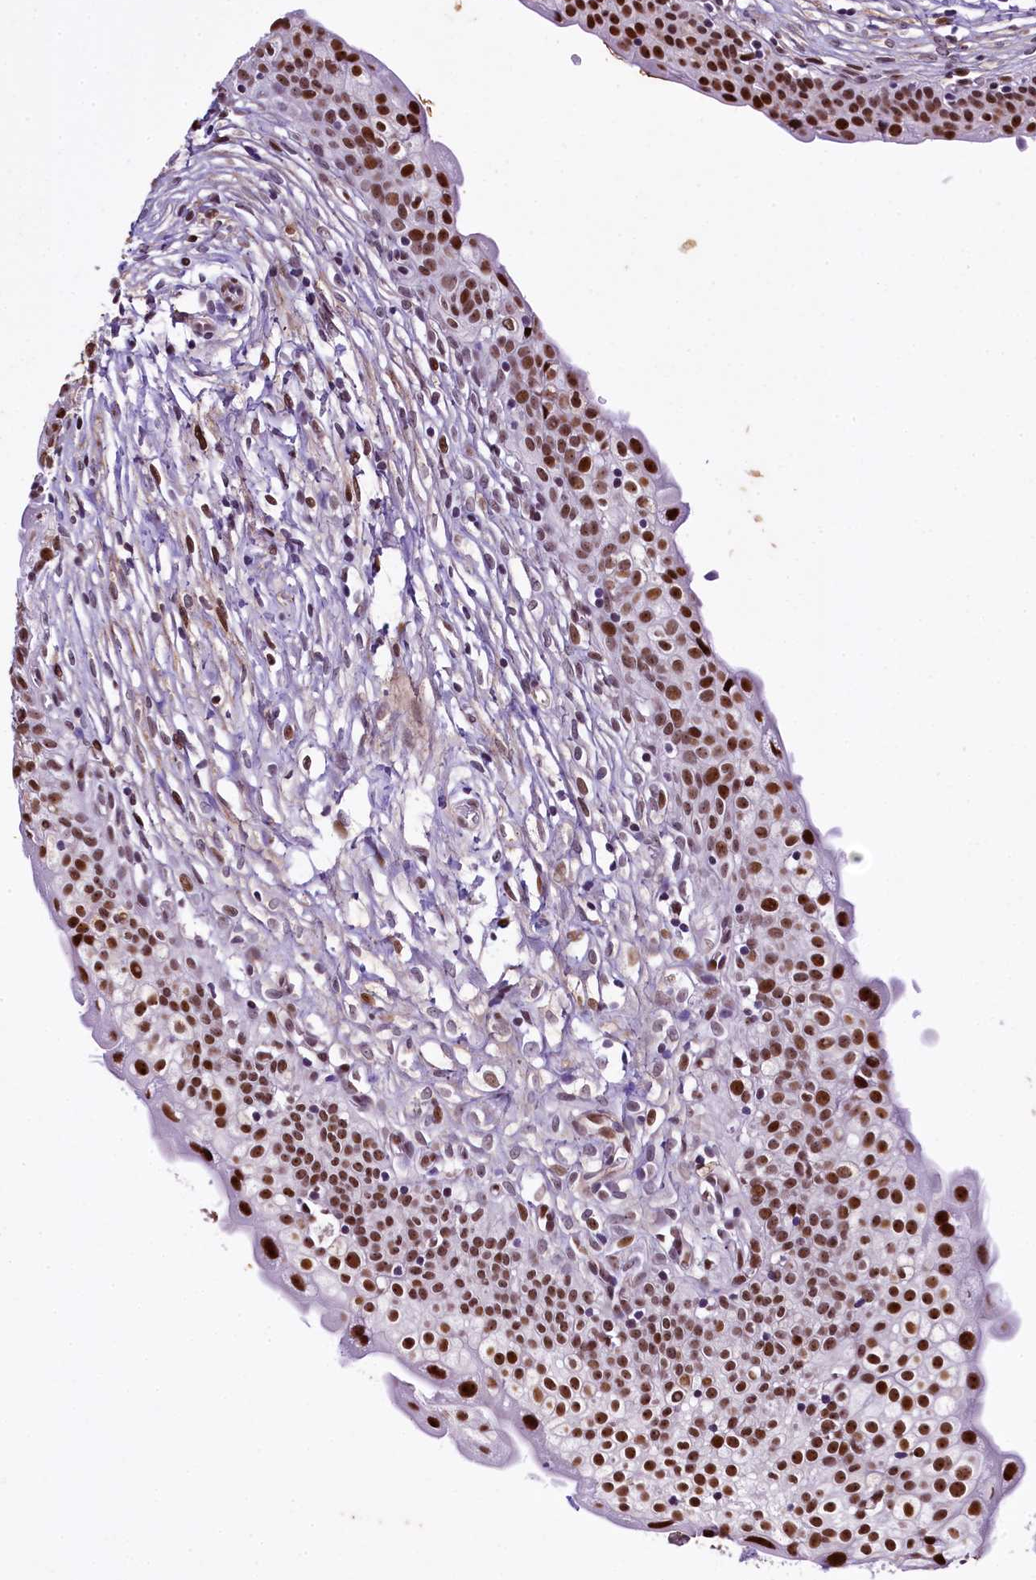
{"staining": {"intensity": "strong", "quantity": ">75%", "location": "nuclear"}, "tissue": "urinary bladder", "cell_type": "Urothelial cells", "image_type": "normal", "snomed": [{"axis": "morphology", "description": "Normal tissue, NOS"}, {"axis": "topography", "description": "Urinary bladder"}], "caption": "This micrograph demonstrates immunohistochemistry (IHC) staining of normal human urinary bladder, with high strong nuclear expression in about >75% of urothelial cells.", "gene": "SAMD10", "patient": {"sex": "male", "age": 55}}